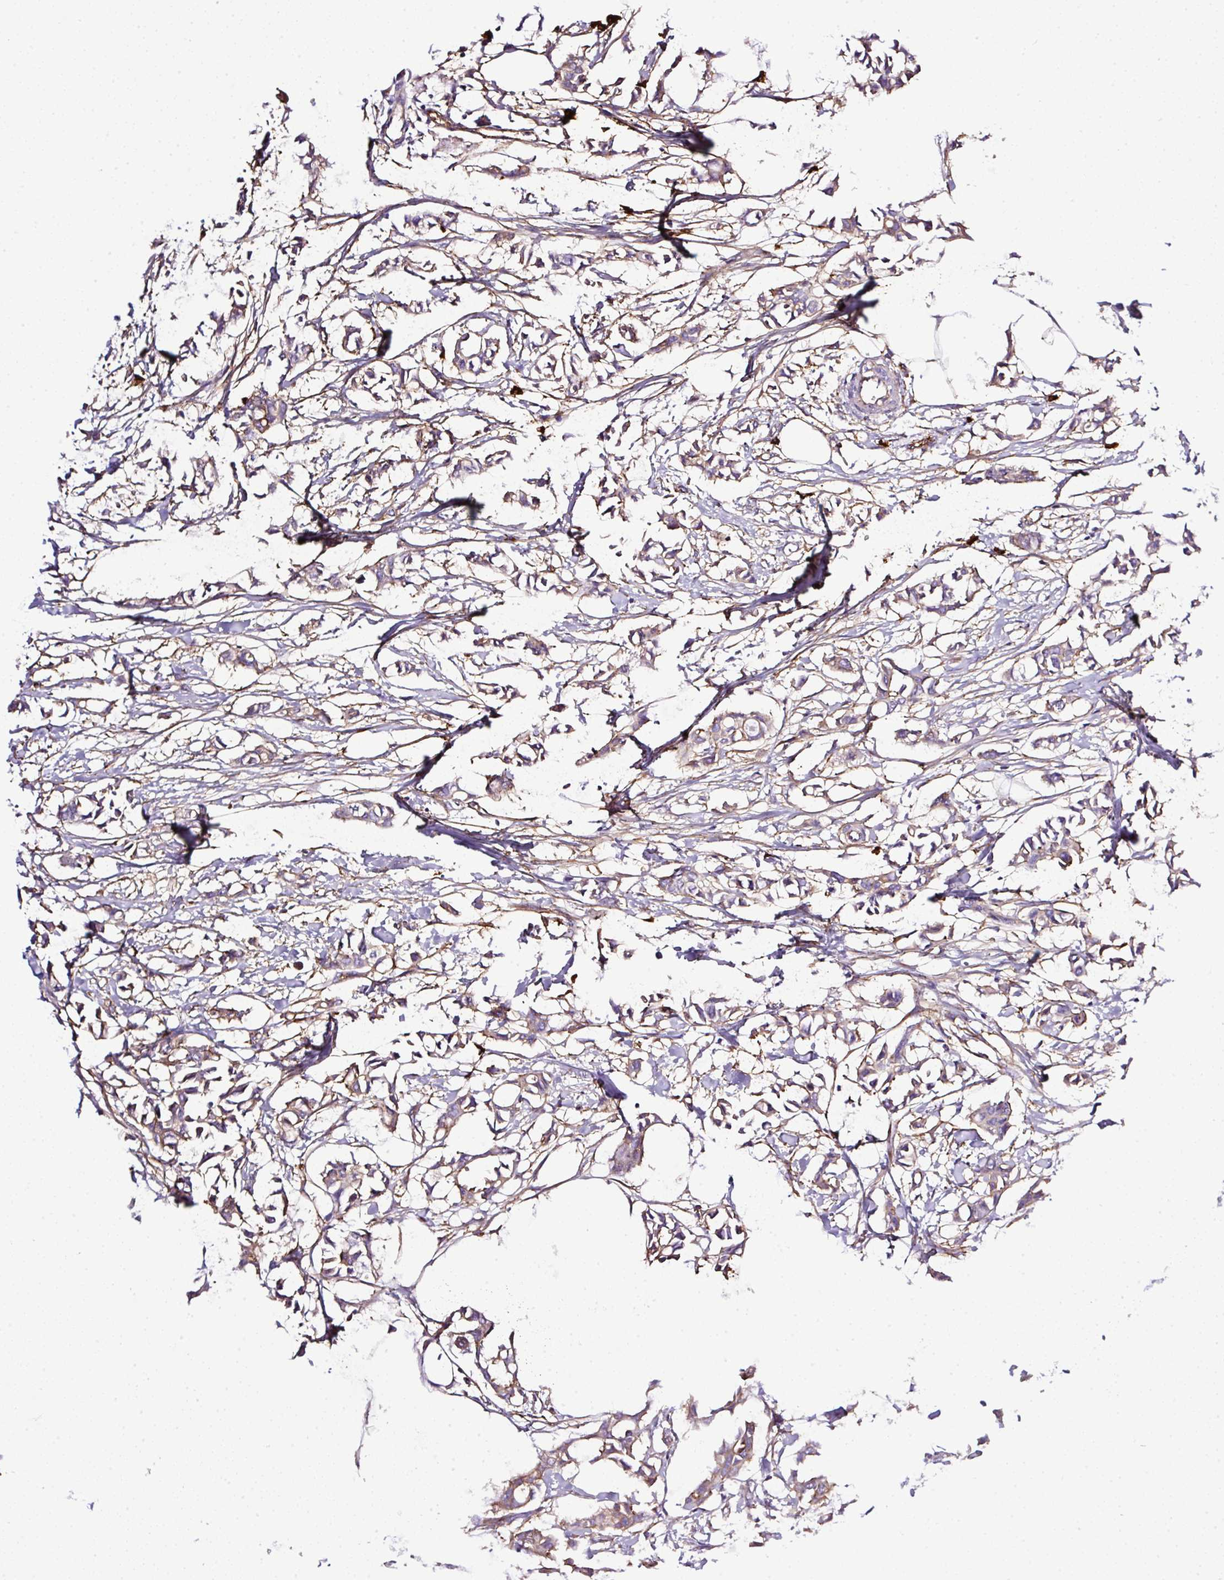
{"staining": {"intensity": "weak", "quantity": ">75%", "location": "cytoplasmic/membranous"}, "tissue": "breast cancer", "cell_type": "Tumor cells", "image_type": "cancer", "snomed": [{"axis": "morphology", "description": "Duct carcinoma"}, {"axis": "topography", "description": "Breast"}], "caption": "A brown stain highlights weak cytoplasmic/membranous positivity of a protein in infiltrating ductal carcinoma (breast) tumor cells. Immunohistochemistry (ihc) stains the protein in brown and the nuclei are stained blue.", "gene": "MAGEB5", "patient": {"sex": "female", "age": 41}}